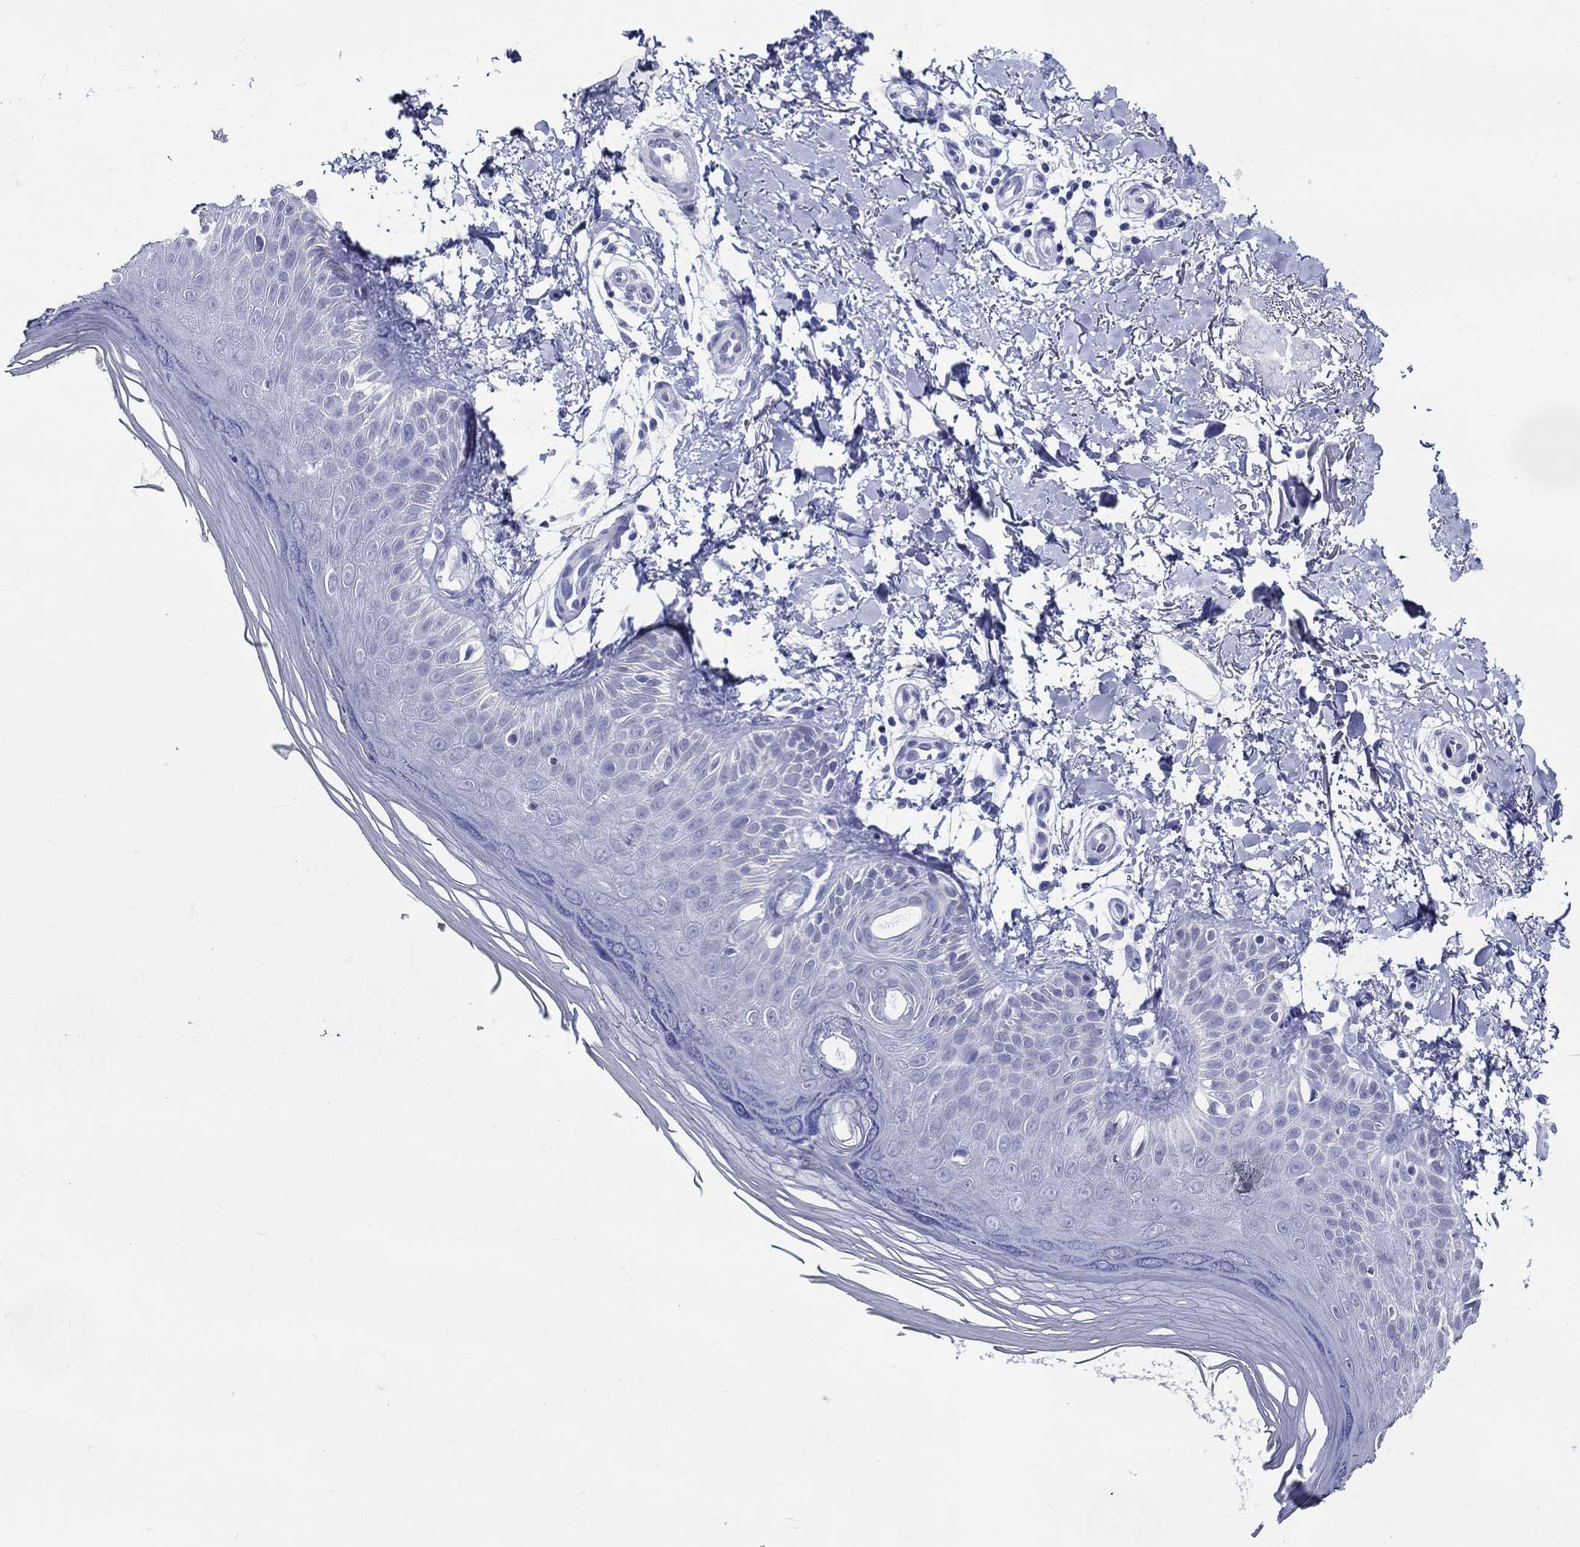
{"staining": {"intensity": "negative", "quantity": "none", "location": "none"}, "tissue": "skin", "cell_type": "Fibroblasts", "image_type": "normal", "snomed": [{"axis": "morphology", "description": "Normal tissue, NOS"}, {"axis": "morphology", "description": "Inflammation, NOS"}, {"axis": "morphology", "description": "Fibrosis, NOS"}, {"axis": "topography", "description": "Skin"}], "caption": "Fibroblasts are negative for brown protein staining in benign skin. Brightfield microscopy of IHC stained with DAB (brown) and hematoxylin (blue), captured at high magnification.", "gene": "ACE2", "patient": {"sex": "male", "age": 71}}